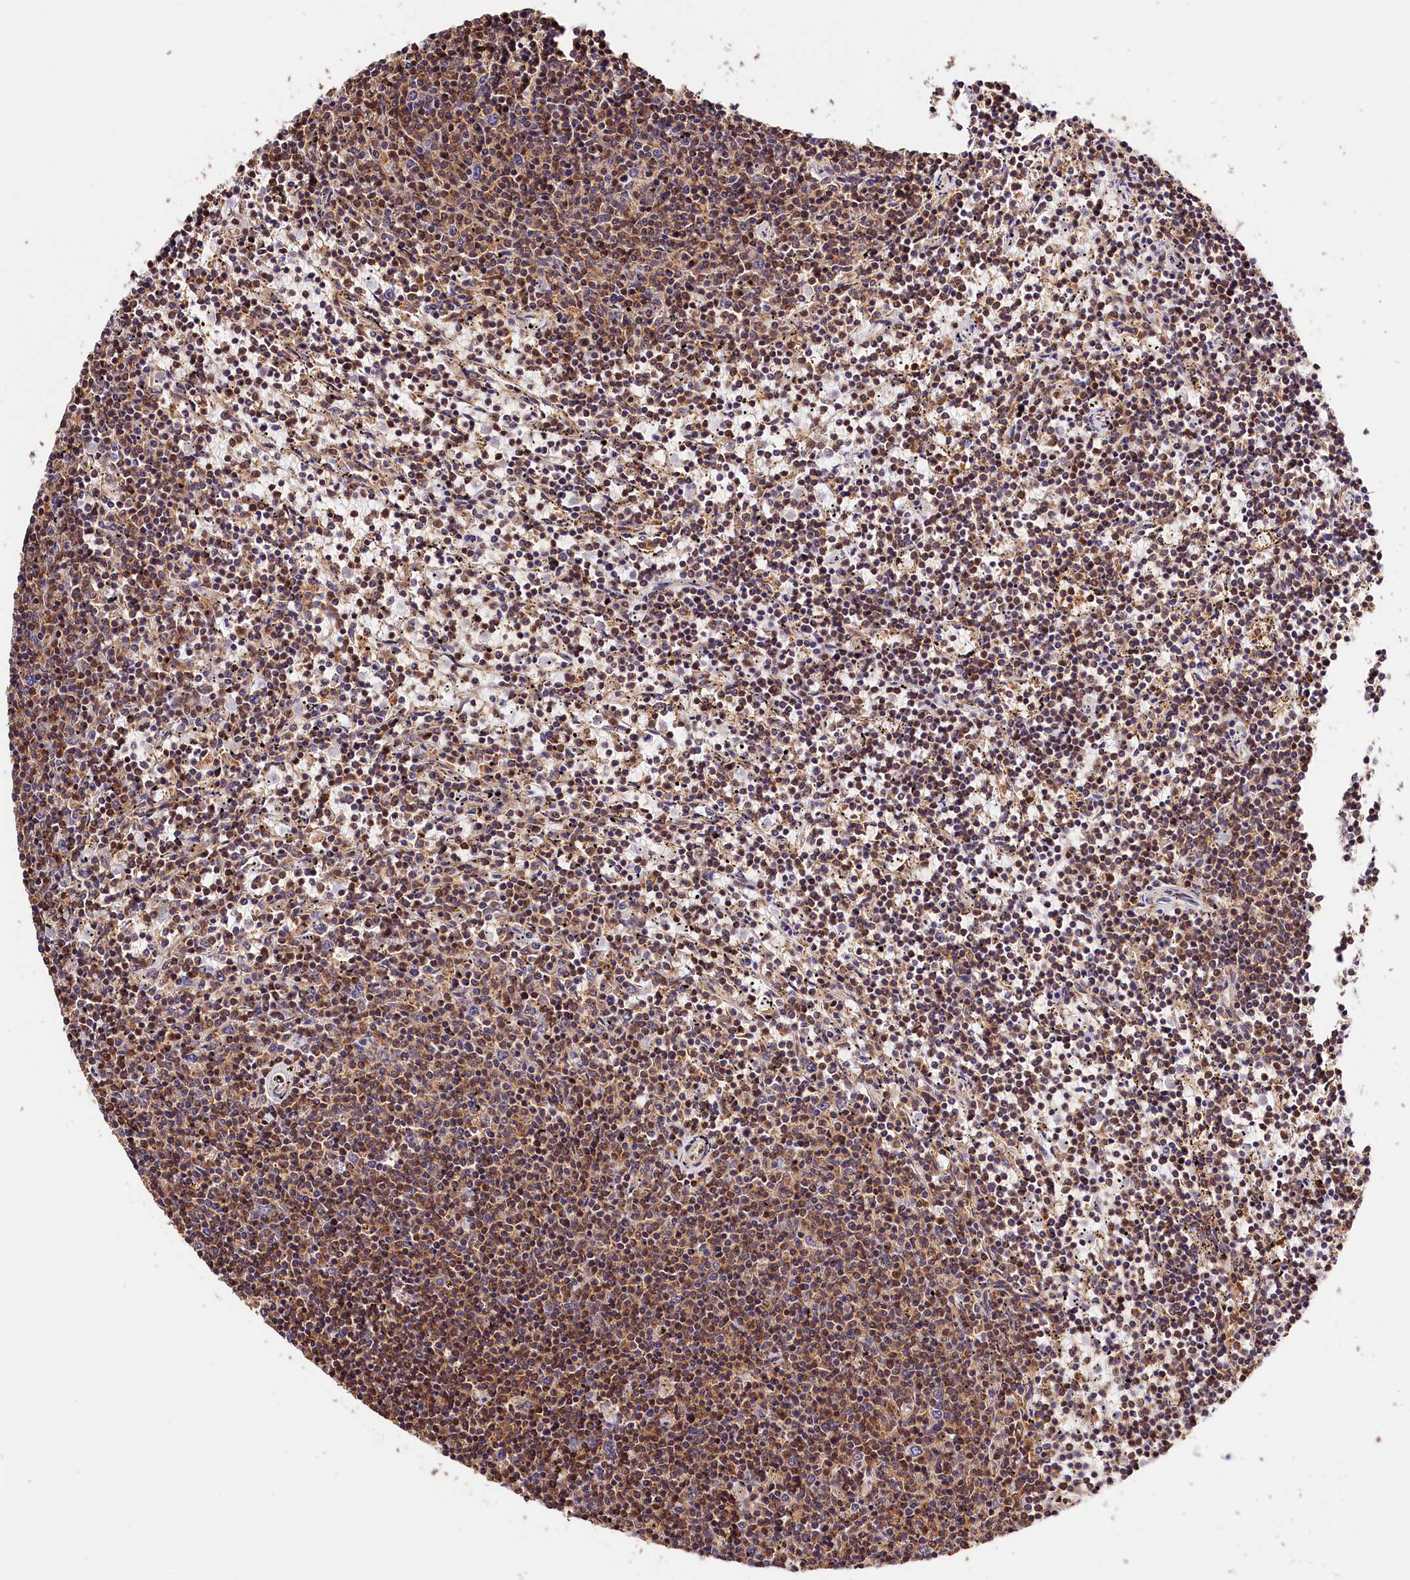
{"staining": {"intensity": "moderate", "quantity": ">75%", "location": "cytoplasmic/membranous,nuclear"}, "tissue": "lymphoma", "cell_type": "Tumor cells", "image_type": "cancer", "snomed": [{"axis": "morphology", "description": "Malignant lymphoma, non-Hodgkin's type, Low grade"}, {"axis": "topography", "description": "Spleen"}], "caption": "A brown stain highlights moderate cytoplasmic/membranous and nuclear staining of a protein in malignant lymphoma, non-Hodgkin's type (low-grade) tumor cells.", "gene": "KPTN", "patient": {"sex": "female", "age": 50}}